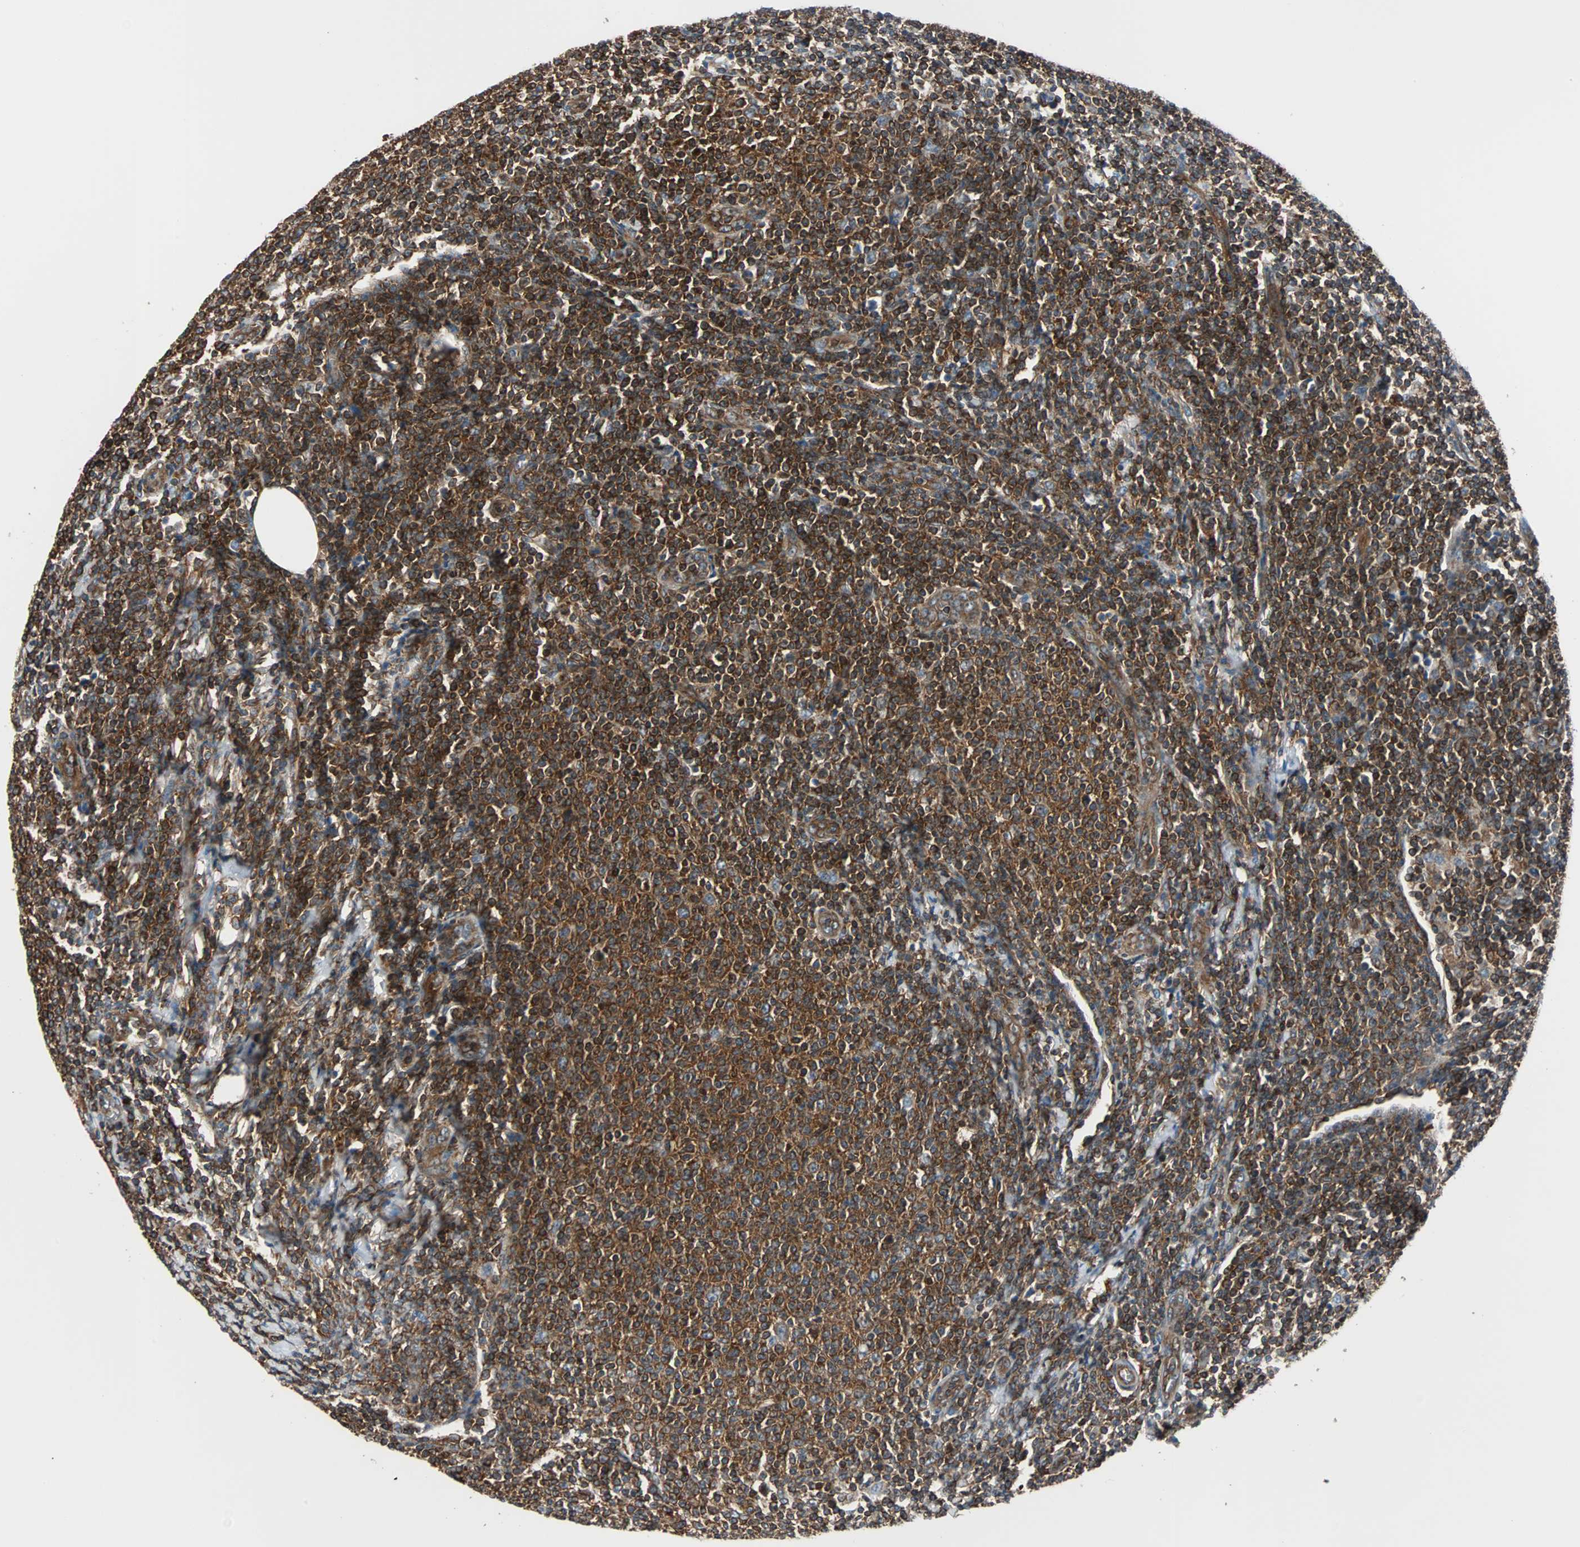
{"staining": {"intensity": "strong", "quantity": ">75%", "location": "cytoplasmic/membranous"}, "tissue": "lymphoma", "cell_type": "Tumor cells", "image_type": "cancer", "snomed": [{"axis": "morphology", "description": "Malignant lymphoma, non-Hodgkin's type, Low grade"}, {"axis": "topography", "description": "Lymph node"}], "caption": "Malignant lymphoma, non-Hodgkin's type (low-grade) tissue reveals strong cytoplasmic/membranous expression in approximately >75% of tumor cells", "gene": "RELA", "patient": {"sex": "male", "age": 66}}